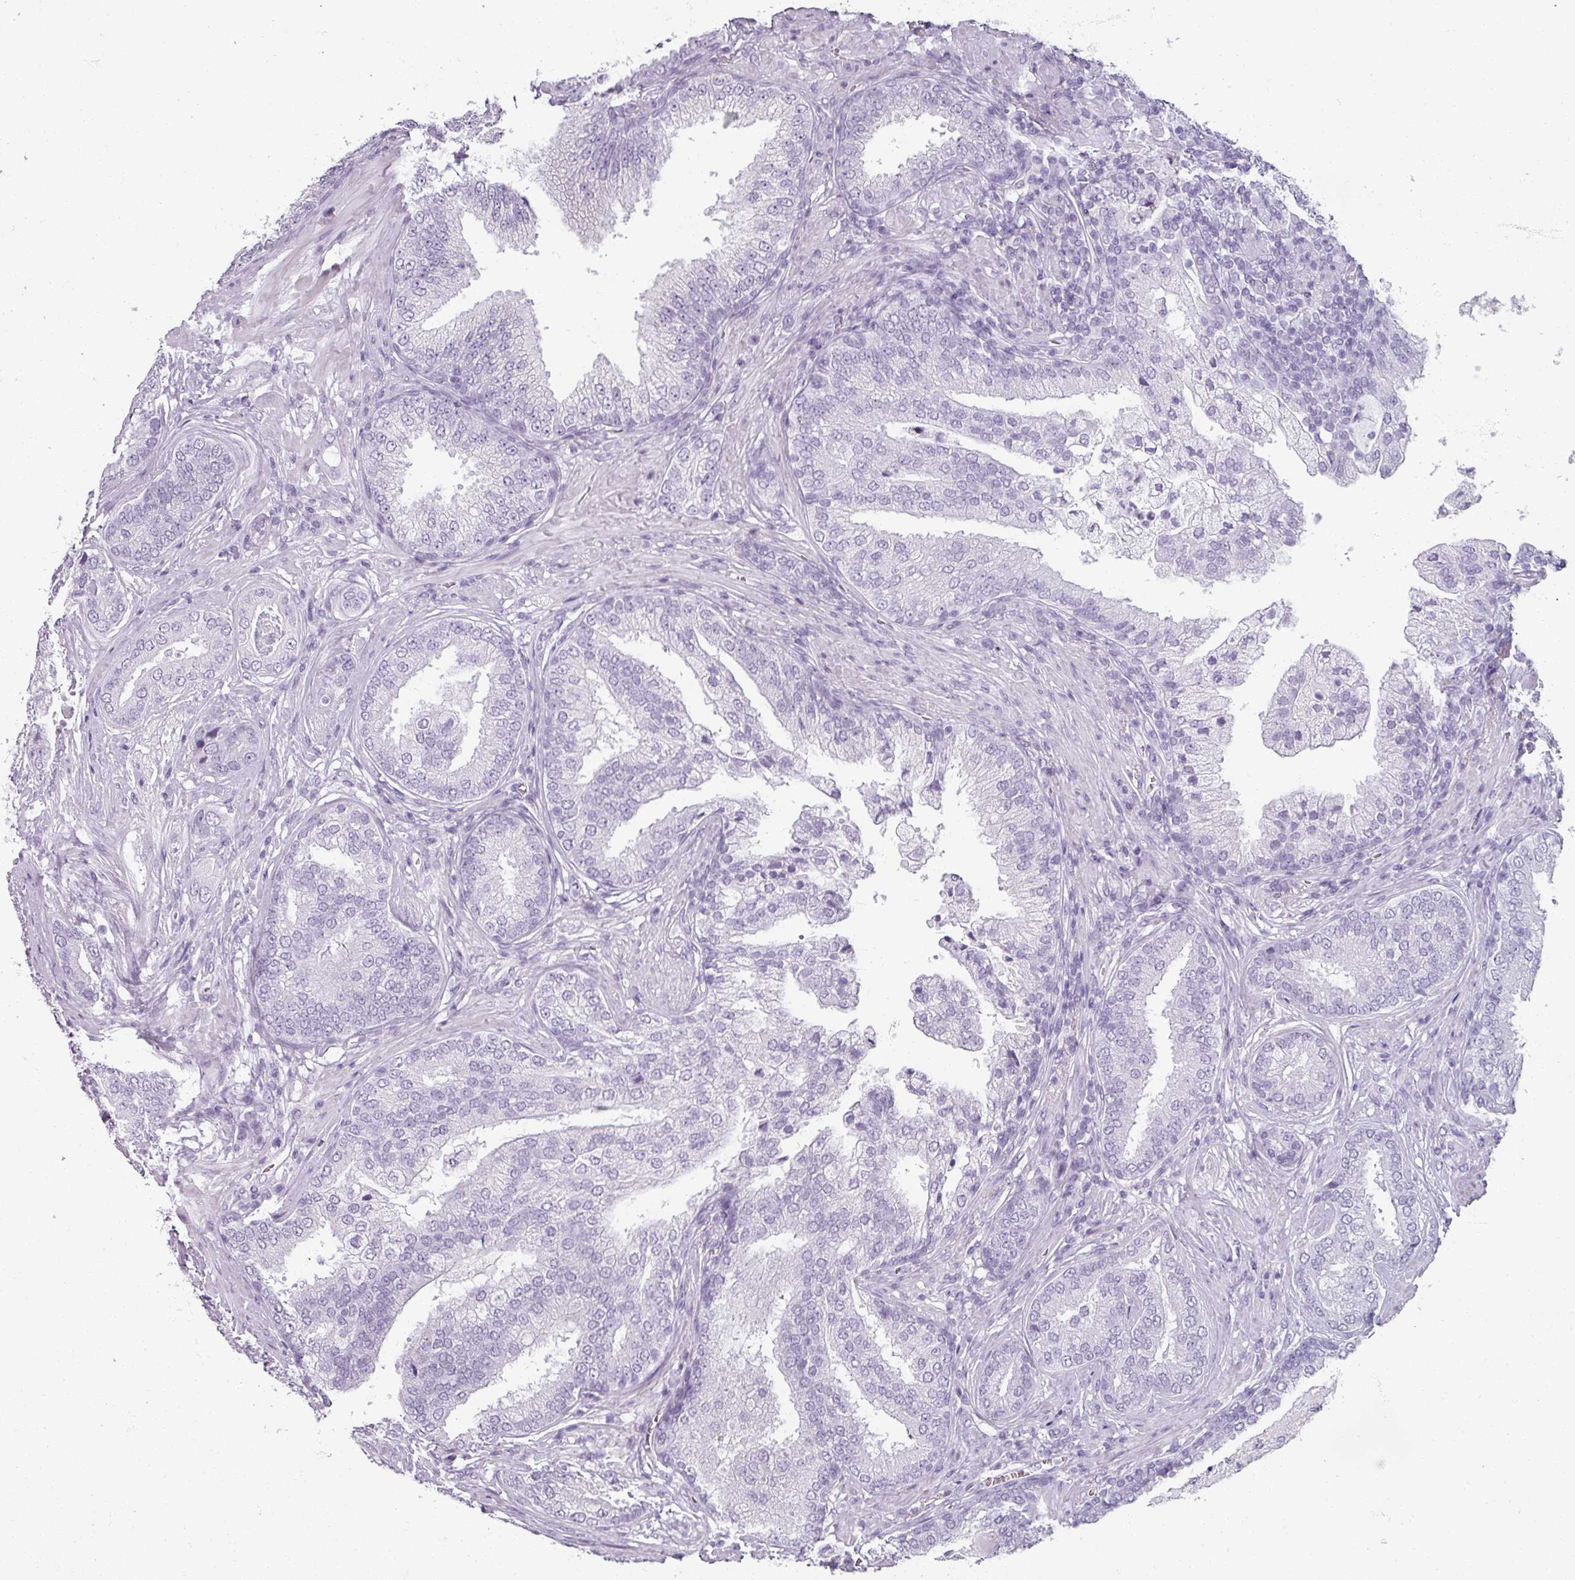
{"staining": {"intensity": "negative", "quantity": "none", "location": "none"}, "tissue": "prostate cancer", "cell_type": "Tumor cells", "image_type": "cancer", "snomed": [{"axis": "morphology", "description": "Adenocarcinoma, High grade"}, {"axis": "topography", "description": "Prostate"}], "caption": "IHC histopathology image of human prostate cancer stained for a protein (brown), which demonstrates no positivity in tumor cells.", "gene": "REG3G", "patient": {"sex": "male", "age": 55}}